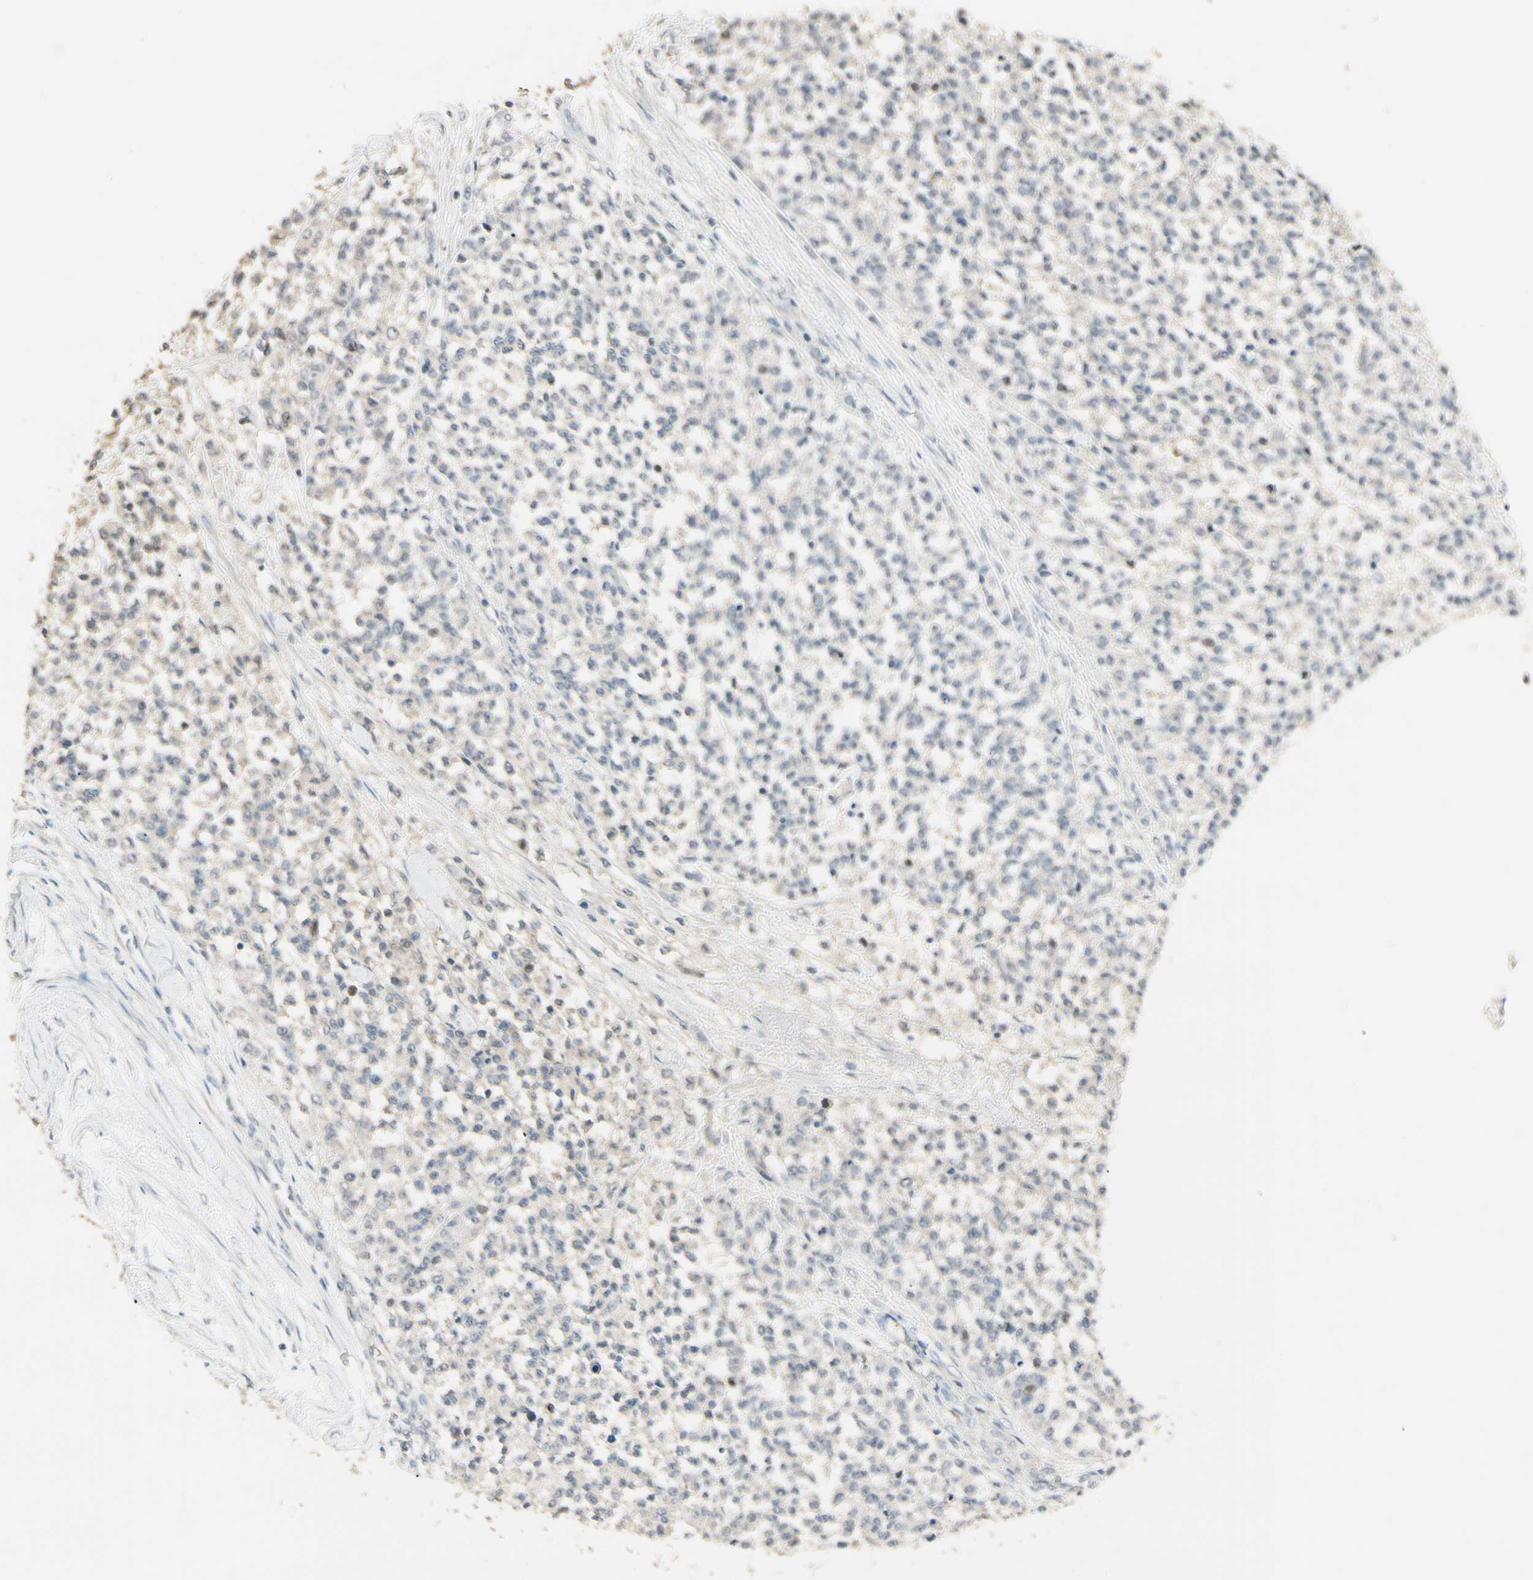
{"staining": {"intensity": "negative", "quantity": "none", "location": "none"}, "tissue": "testis cancer", "cell_type": "Tumor cells", "image_type": "cancer", "snomed": [{"axis": "morphology", "description": "Seminoma, NOS"}, {"axis": "topography", "description": "Testis"}], "caption": "Immunohistochemistry image of neoplastic tissue: human testis cancer stained with DAB shows no significant protein expression in tumor cells. The staining was performed using DAB to visualize the protein expression in brown, while the nuclei were stained in blue with hematoxylin (Magnification: 20x).", "gene": "GNE", "patient": {"sex": "male", "age": 59}}